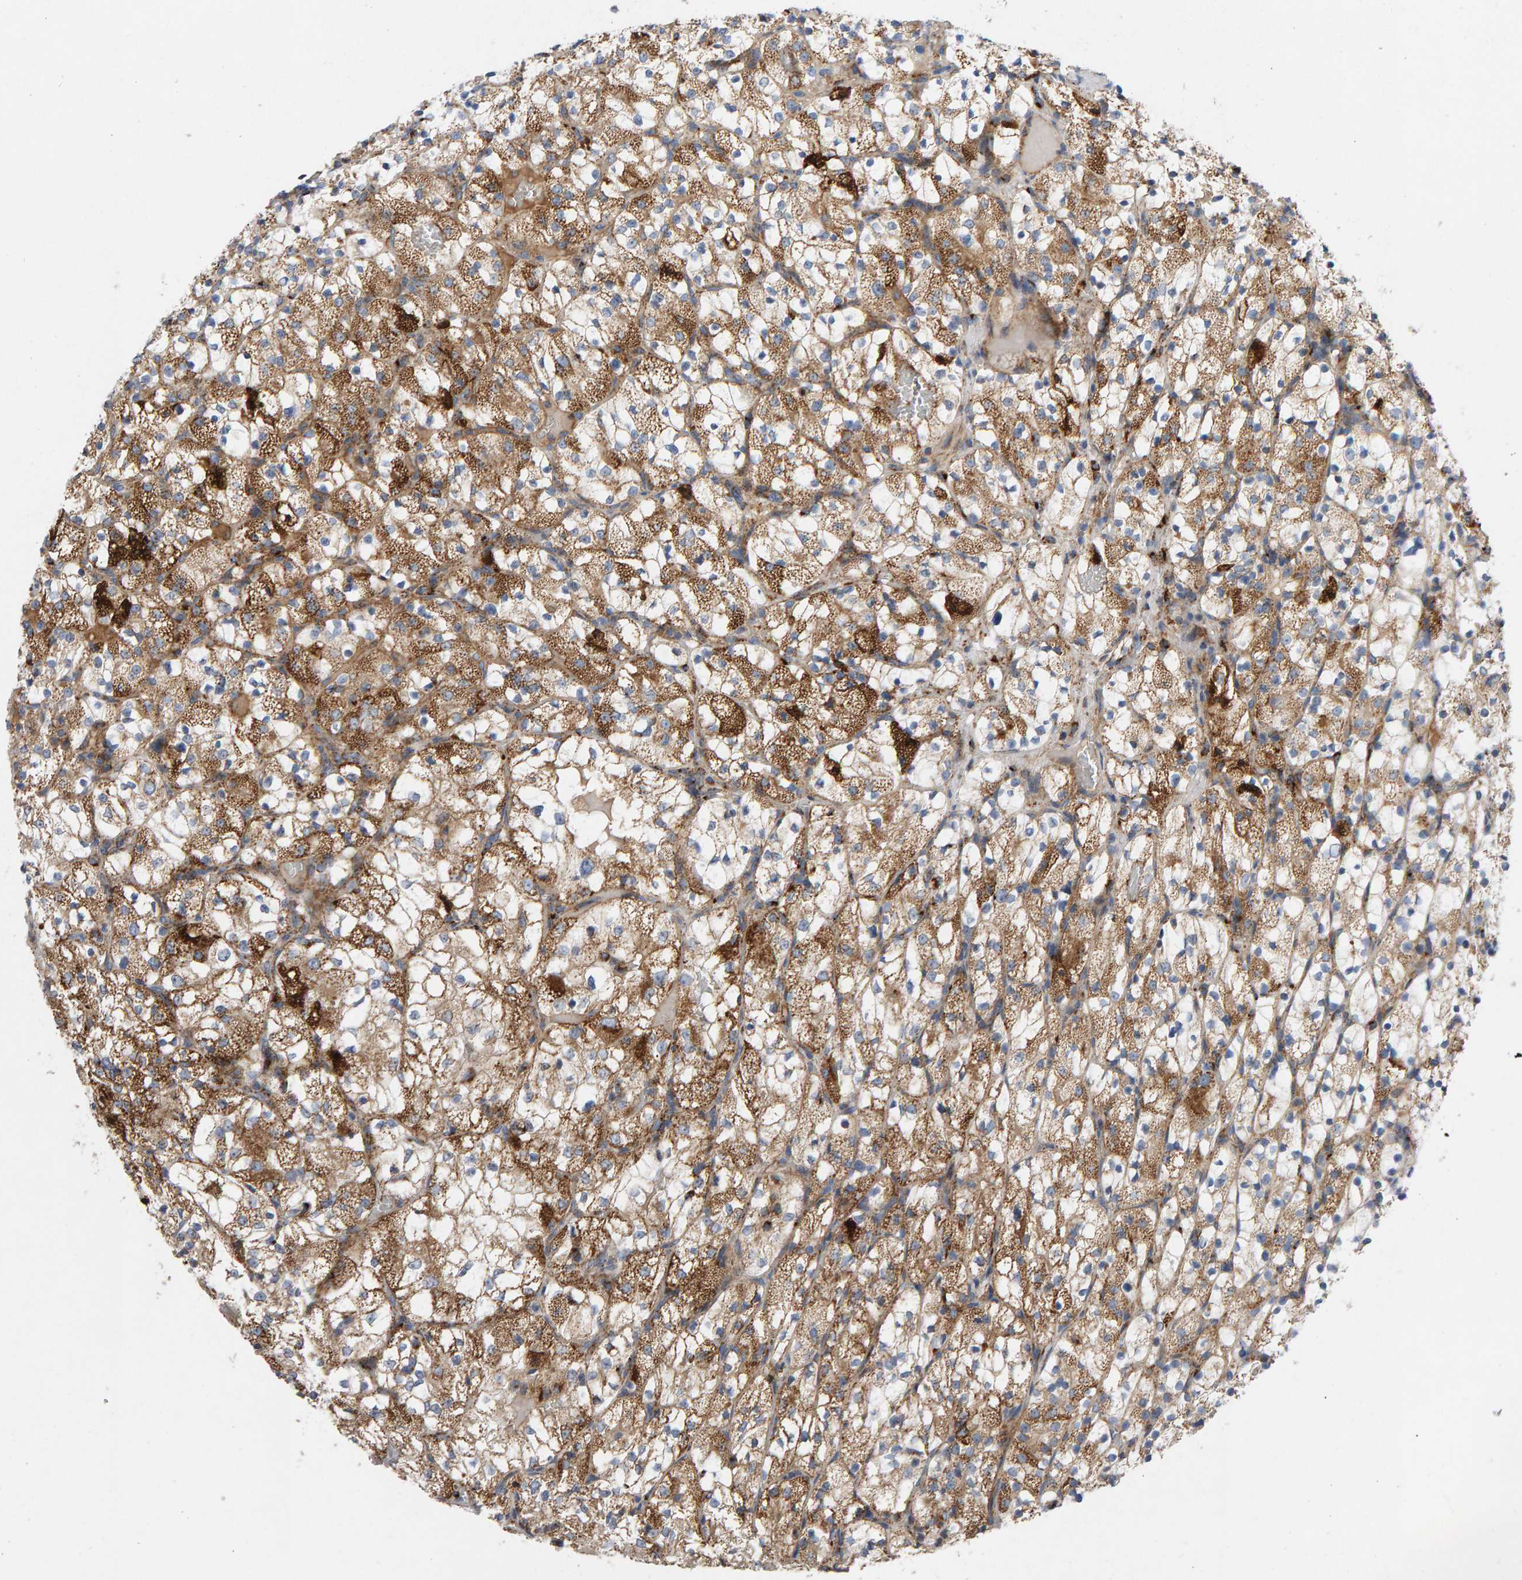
{"staining": {"intensity": "moderate", "quantity": ">75%", "location": "cytoplasmic/membranous"}, "tissue": "renal cancer", "cell_type": "Tumor cells", "image_type": "cancer", "snomed": [{"axis": "morphology", "description": "Adenocarcinoma, NOS"}, {"axis": "topography", "description": "Kidney"}], "caption": "Immunohistochemical staining of adenocarcinoma (renal) displays moderate cytoplasmic/membranous protein positivity in about >75% of tumor cells. The staining was performed using DAB (3,3'-diaminobenzidine), with brown indicating positive protein expression. Nuclei are stained blue with hematoxylin.", "gene": "GGTA1", "patient": {"sex": "female", "age": 69}}